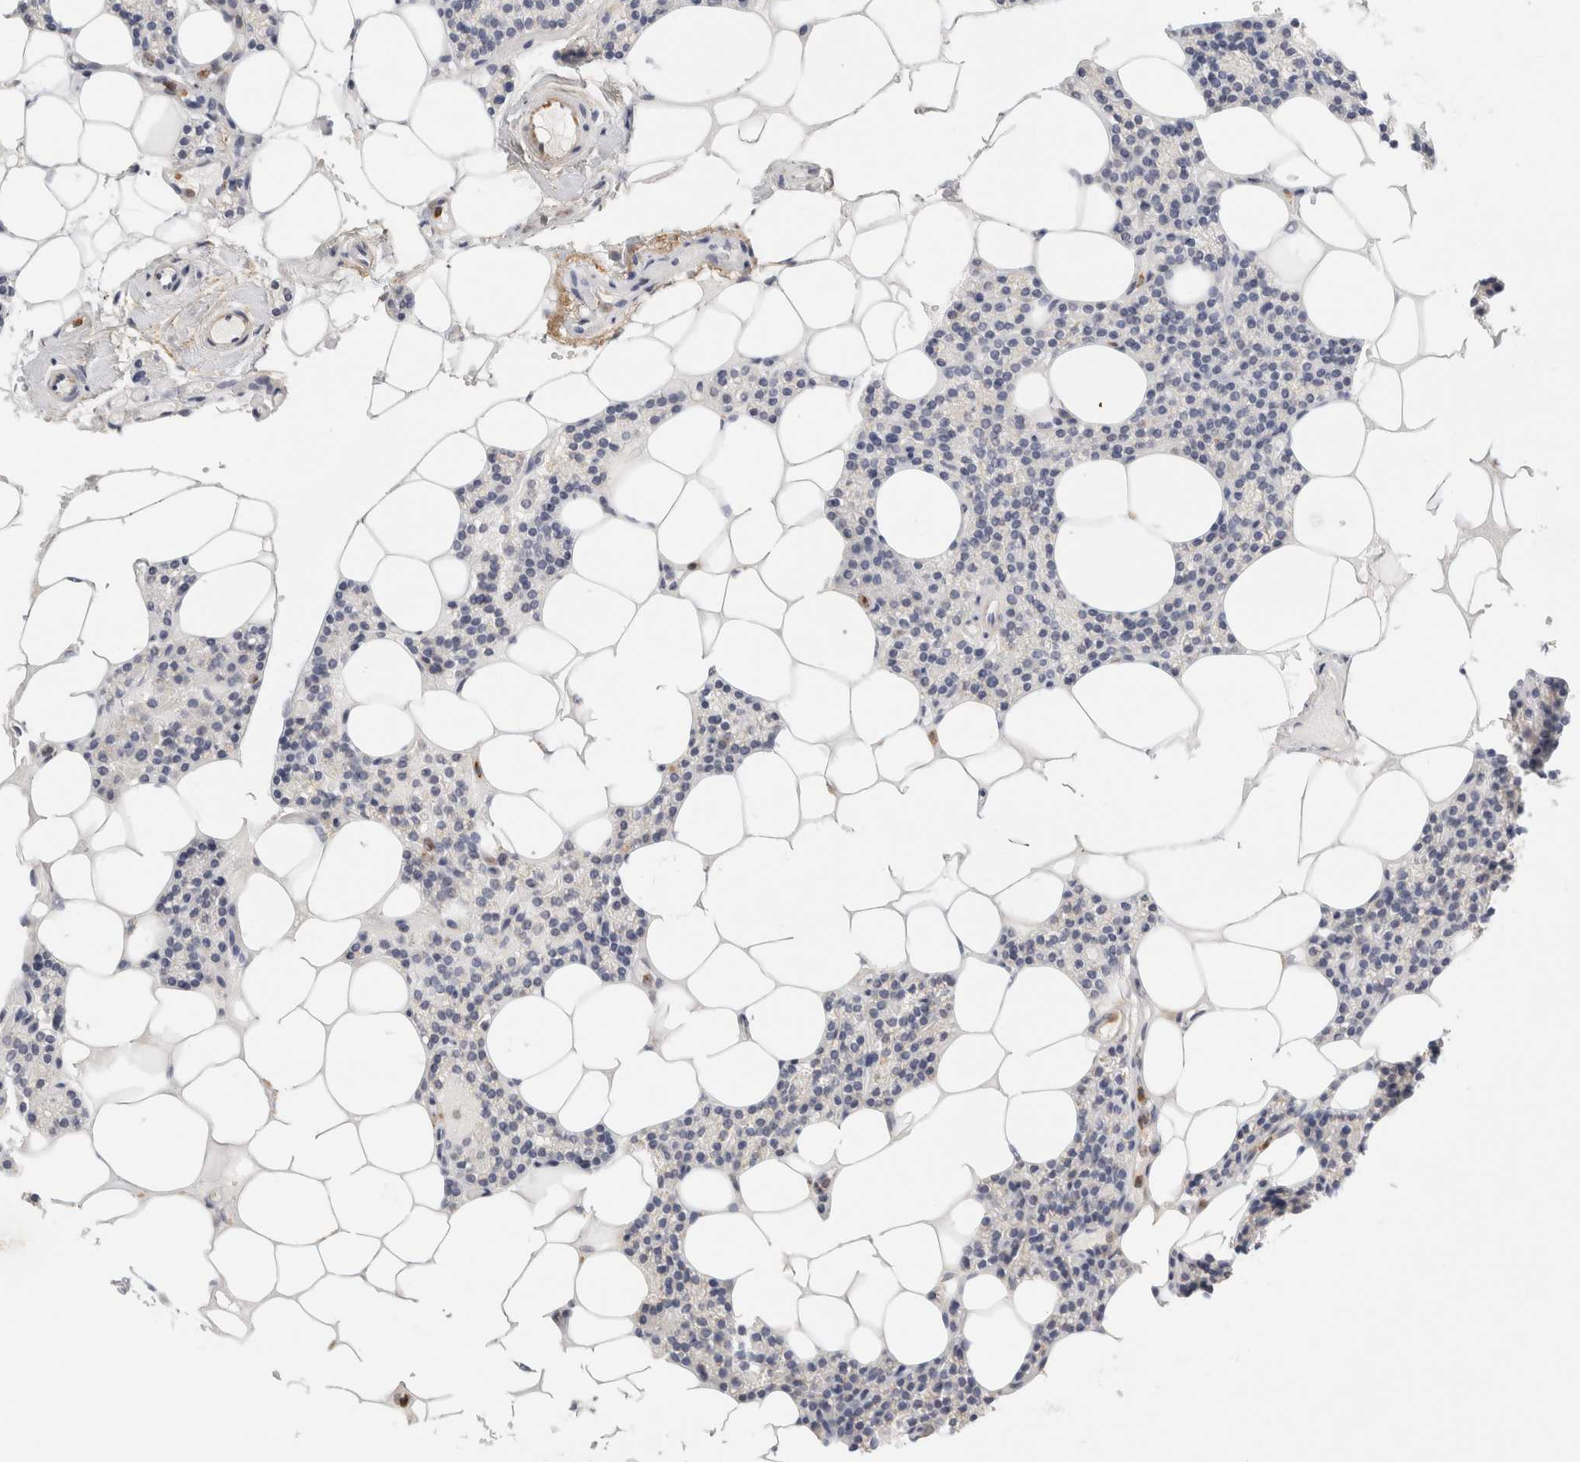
{"staining": {"intensity": "negative", "quantity": "none", "location": "none"}, "tissue": "parathyroid gland", "cell_type": "Glandular cells", "image_type": "normal", "snomed": [{"axis": "morphology", "description": "Normal tissue, NOS"}, {"axis": "topography", "description": "Parathyroid gland"}], "caption": "The immunohistochemistry micrograph has no significant staining in glandular cells of parathyroid gland.", "gene": "FGL2", "patient": {"sex": "male", "age": 75}}